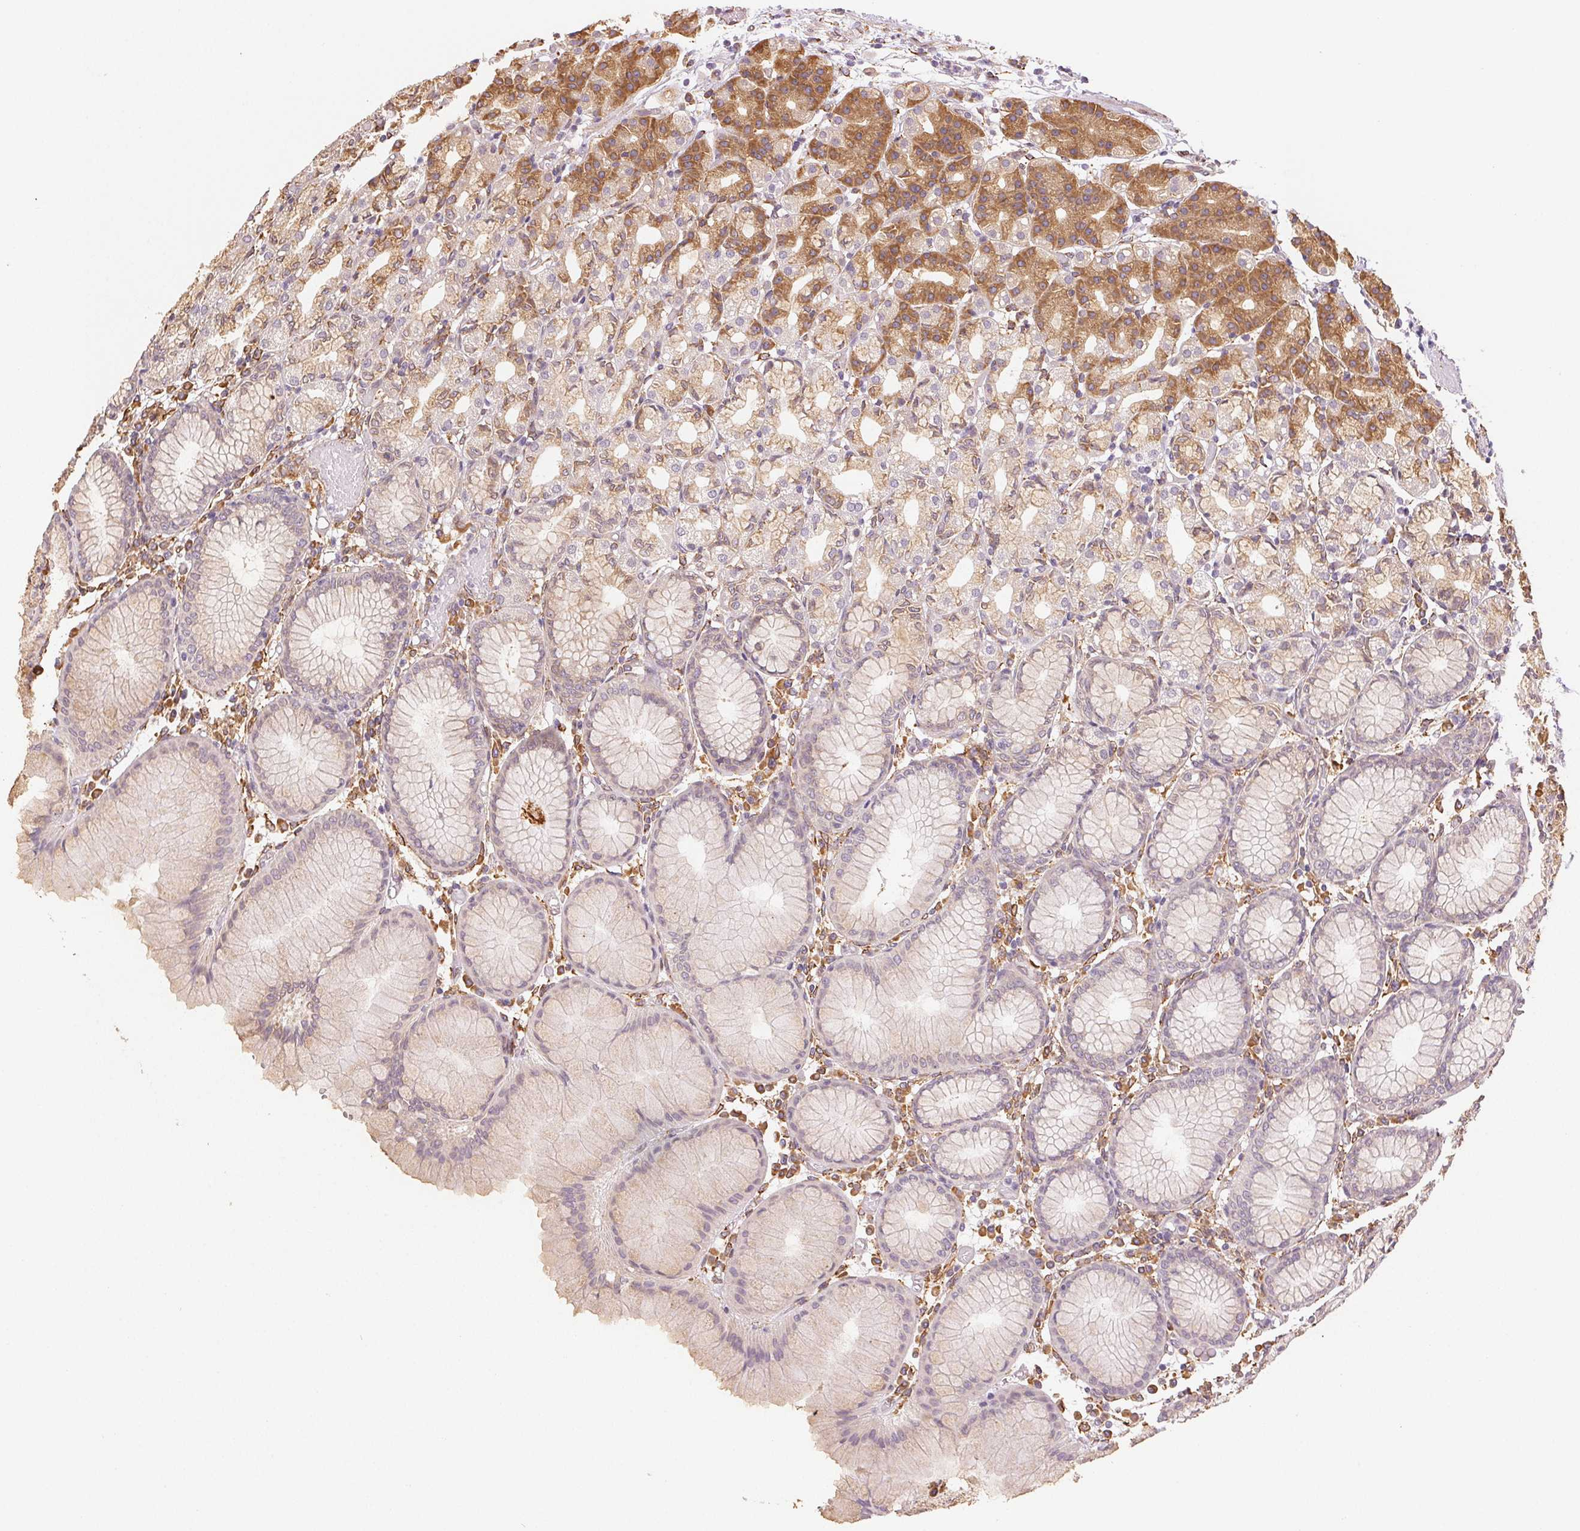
{"staining": {"intensity": "moderate", "quantity": "25%-75%", "location": "cytoplasmic/membranous"}, "tissue": "stomach", "cell_type": "Glandular cells", "image_type": "normal", "snomed": [{"axis": "morphology", "description": "Normal tissue, NOS"}, {"axis": "topography", "description": "Stomach"}], "caption": "Immunohistochemistry staining of benign stomach, which reveals medium levels of moderate cytoplasmic/membranous staining in about 25%-75% of glandular cells indicating moderate cytoplasmic/membranous protein positivity. The staining was performed using DAB (3,3'-diaminobenzidine) (brown) for protein detection and nuclei were counterstained in hematoxylin (blue).", "gene": "RCN3", "patient": {"sex": "female", "age": 57}}